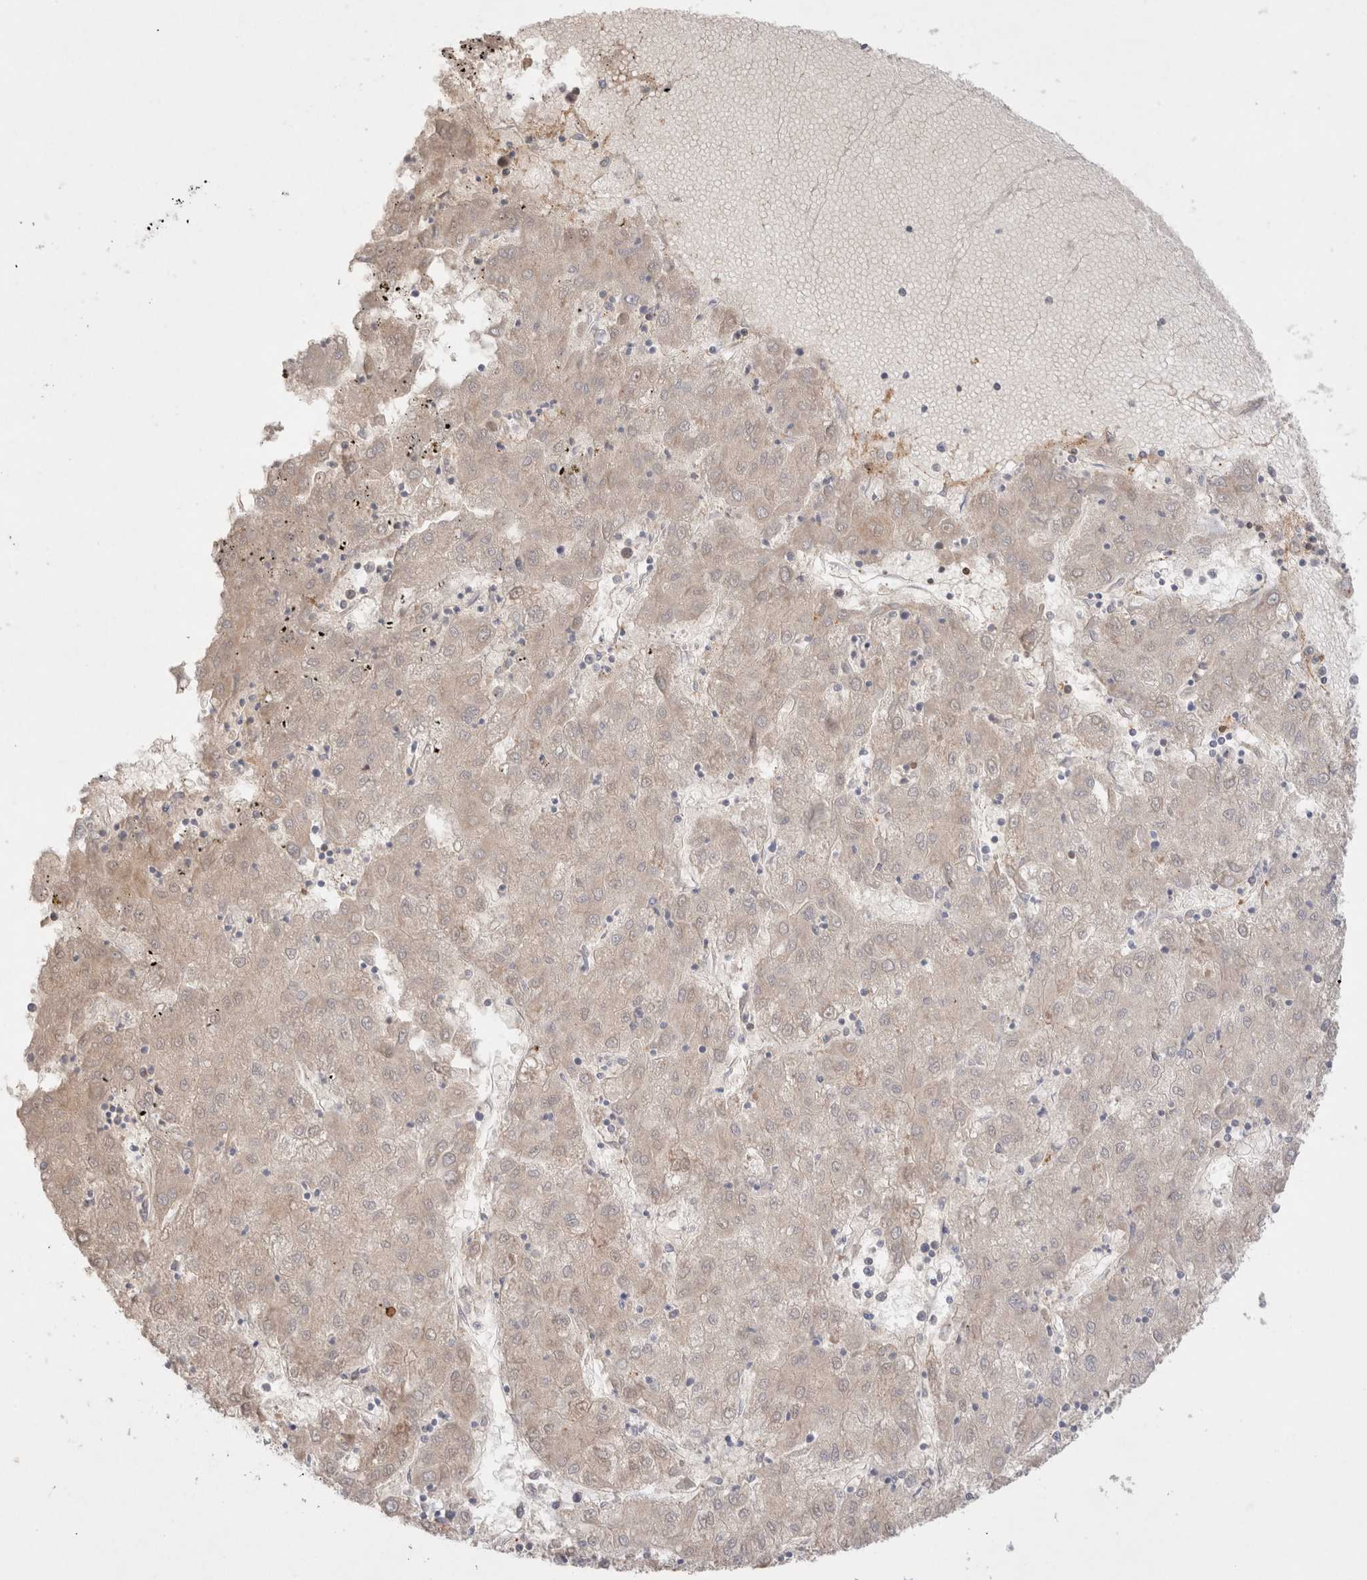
{"staining": {"intensity": "negative", "quantity": "none", "location": "none"}, "tissue": "liver cancer", "cell_type": "Tumor cells", "image_type": "cancer", "snomed": [{"axis": "morphology", "description": "Carcinoma, Hepatocellular, NOS"}, {"axis": "topography", "description": "Liver"}], "caption": "Hepatocellular carcinoma (liver) was stained to show a protein in brown. There is no significant expression in tumor cells. The staining was performed using DAB to visualize the protein expression in brown, while the nuclei were stained in blue with hematoxylin (Magnification: 20x).", "gene": "STARD10", "patient": {"sex": "male", "age": 72}}